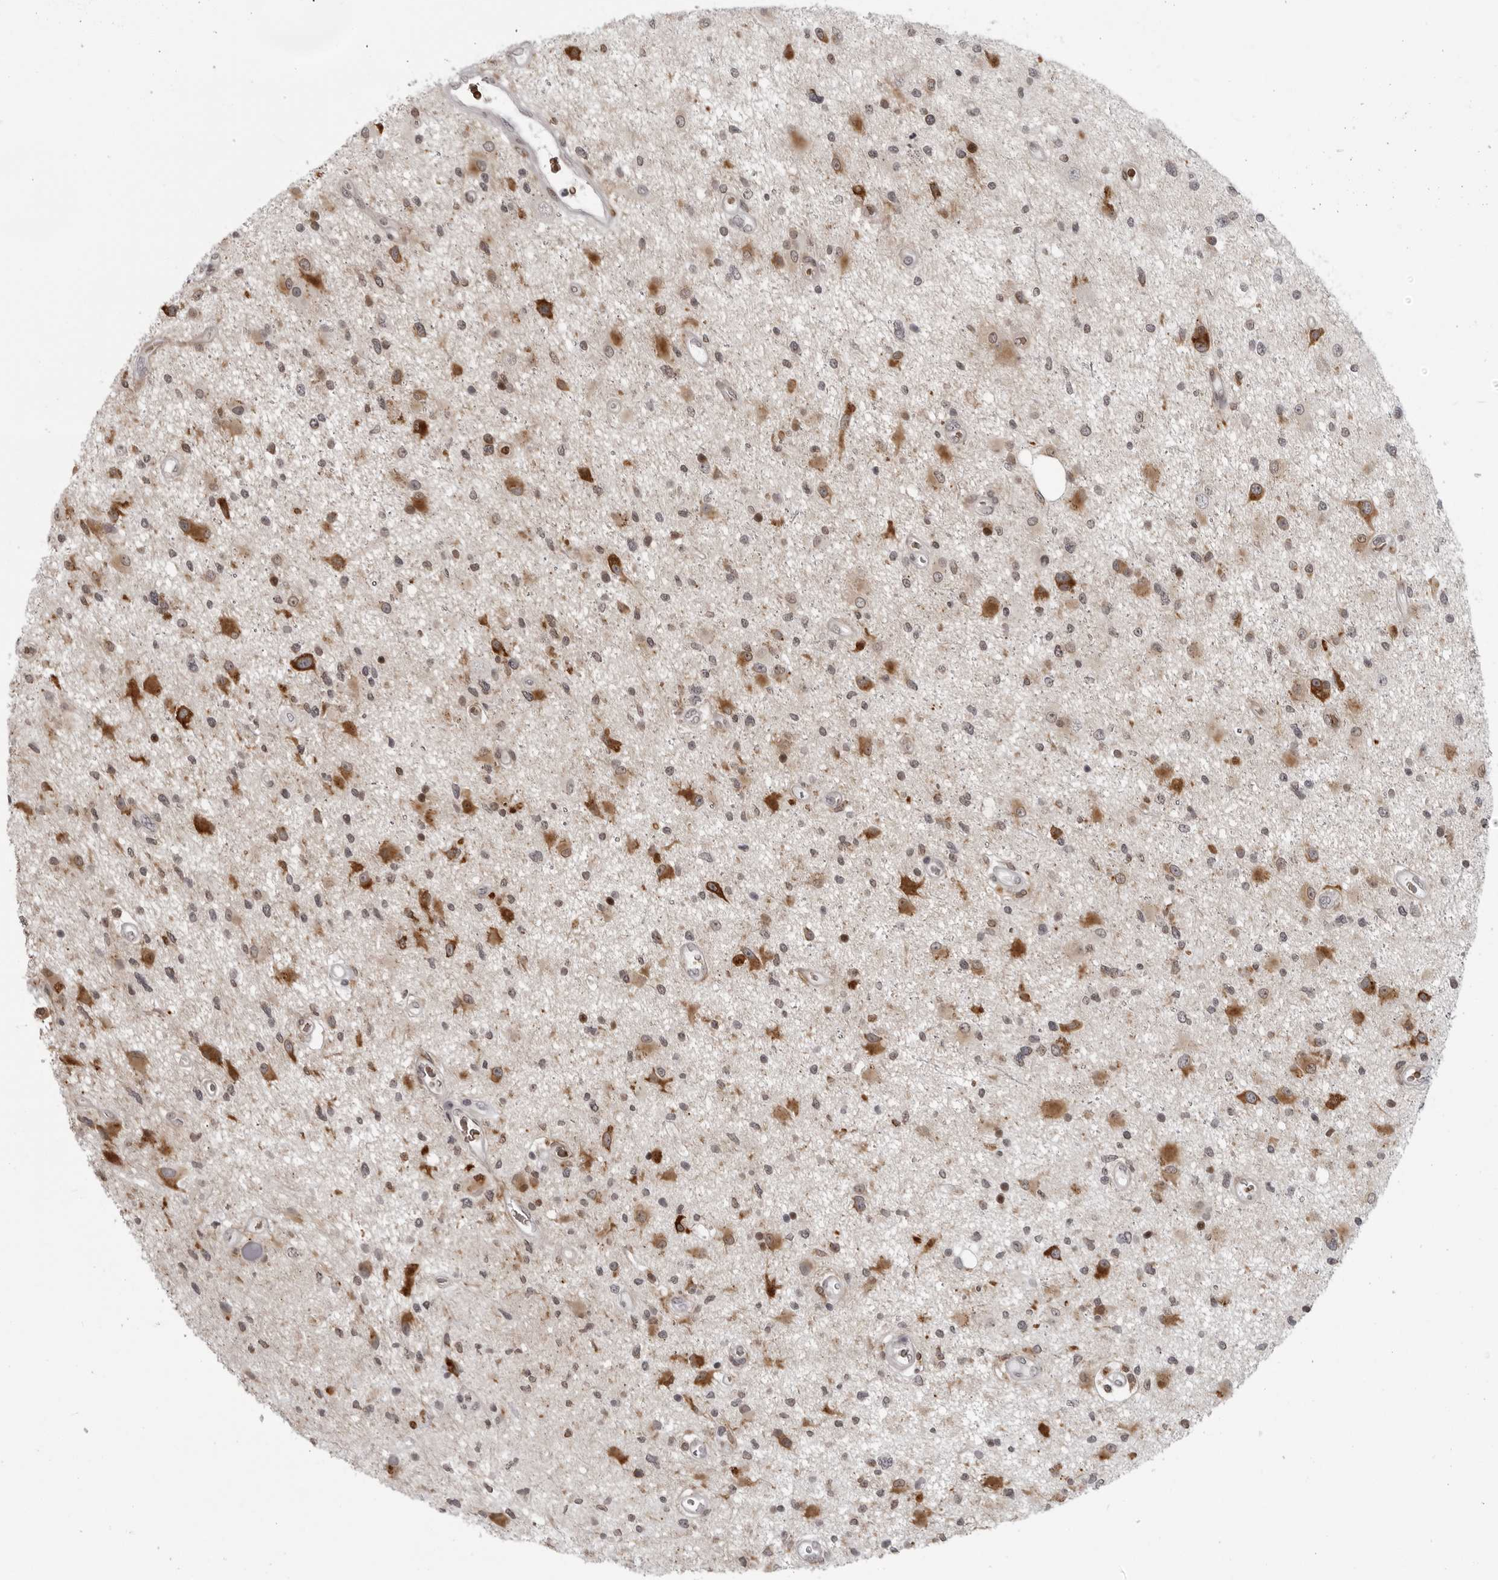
{"staining": {"intensity": "strong", "quantity": "25%-75%", "location": "cytoplasmic/membranous"}, "tissue": "glioma", "cell_type": "Tumor cells", "image_type": "cancer", "snomed": [{"axis": "morphology", "description": "Glioma, malignant, High grade"}, {"axis": "topography", "description": "Brain"}], "caption": "Immunohistochemical staining of human high-grade glioma (malignant) demonstrates high levels of strong cytoplasmic/membranous protein staining in approximately 25%-75% of tumor cells.", "gene": "THOP1", "patient": {"sex": "male", "age": 33}}